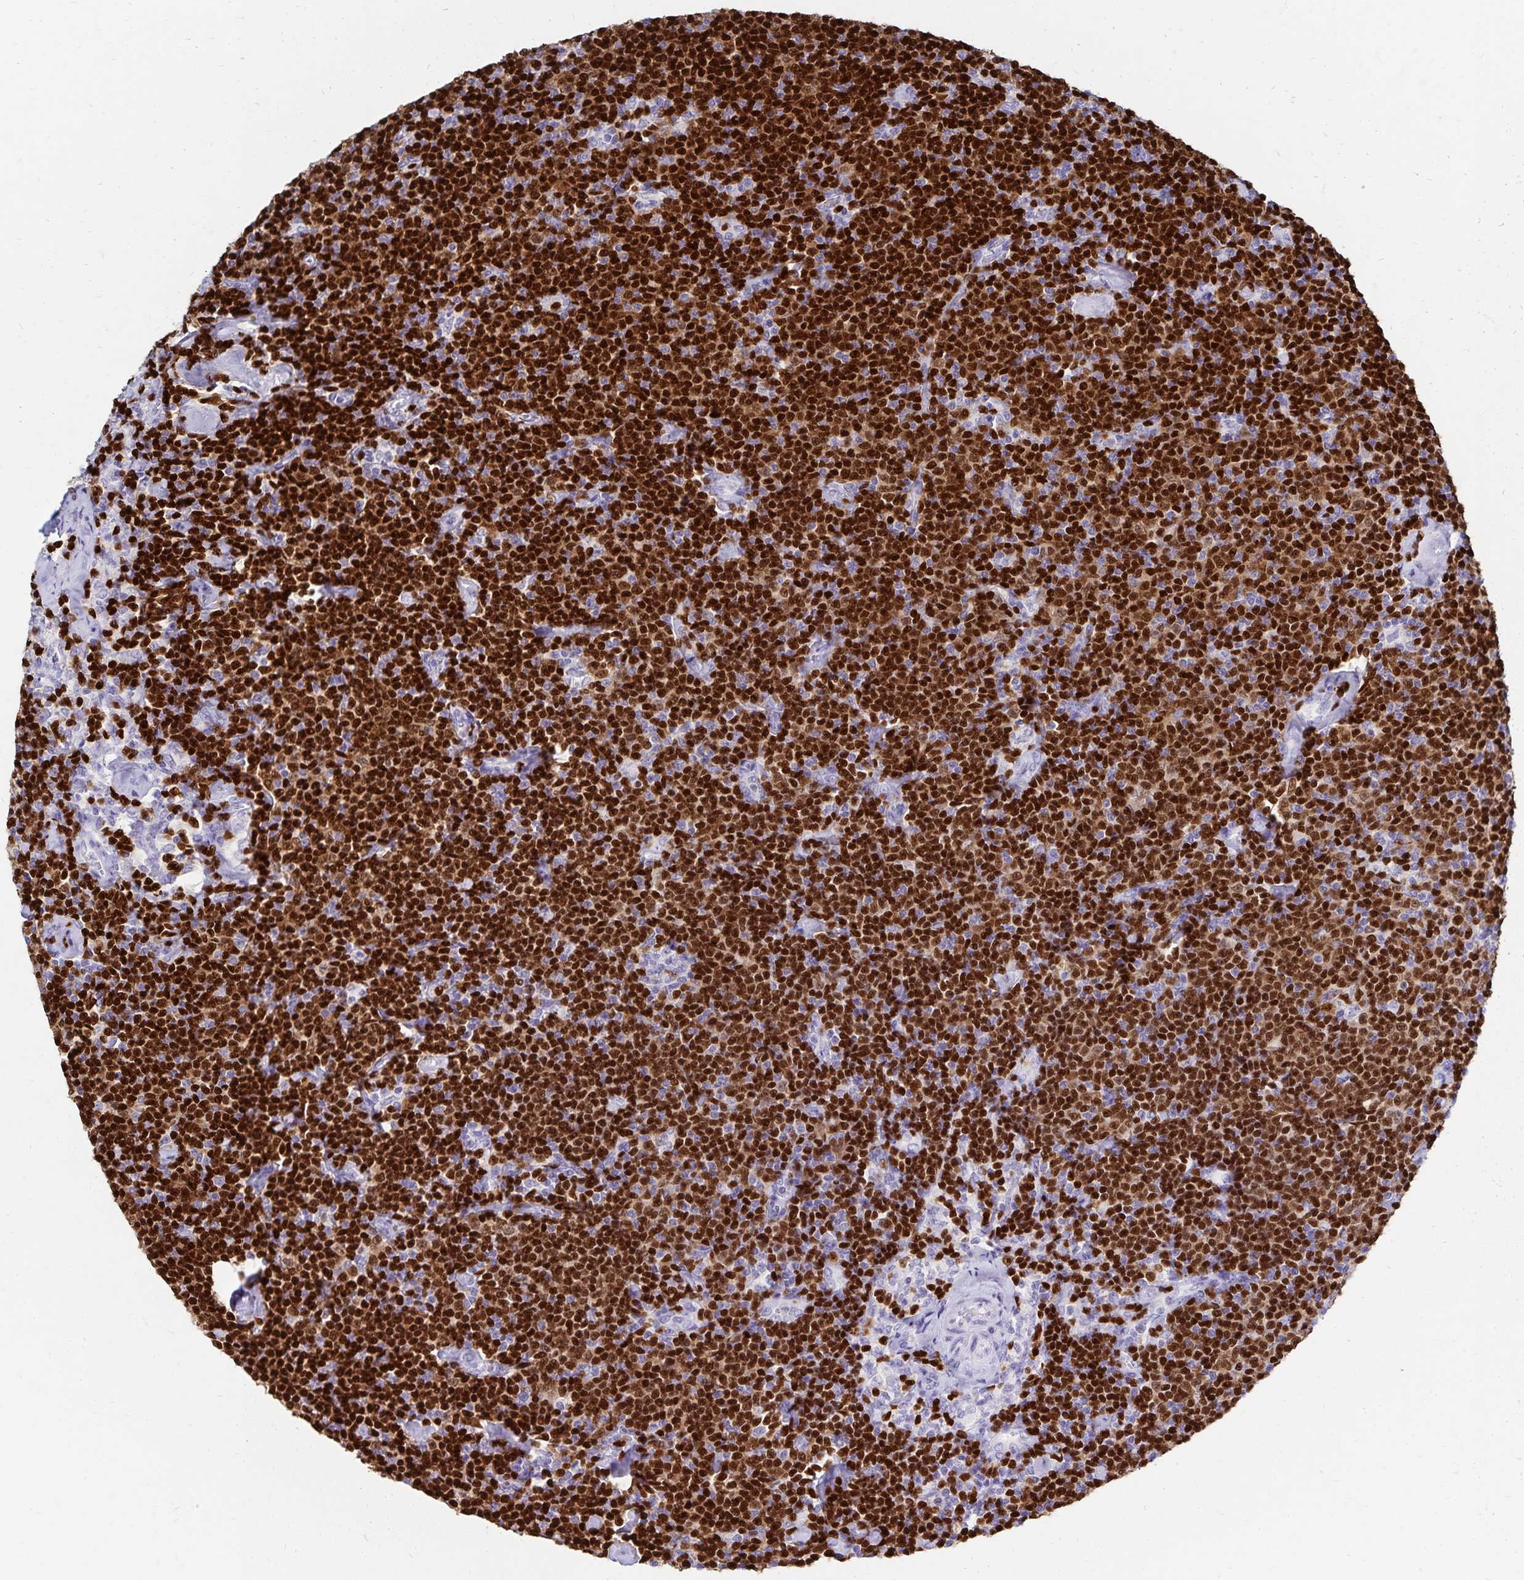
{"staining": {"intensity": "strong", "quantity": ">75%", "location": "nuclear"}, "tissue": "lymphoma", "cell_type": "Tumor cells", "image_type": "cancer", "snomed": [{"axis": "morphology", "description": "Malignant lymphoma, non-Hodgkin's type, Low grade"}, {"axis": "topography", "description": "Lymph node"}], "caption": "The histopathology image exhibits a brown stain indicating the presence of a protein in the nuclear of tumor cells in malignant lymphoma, non-Hodgkin's type (low-grade).", "gene": "PAX5", "patient": {"sex": "male", "age": 81}}